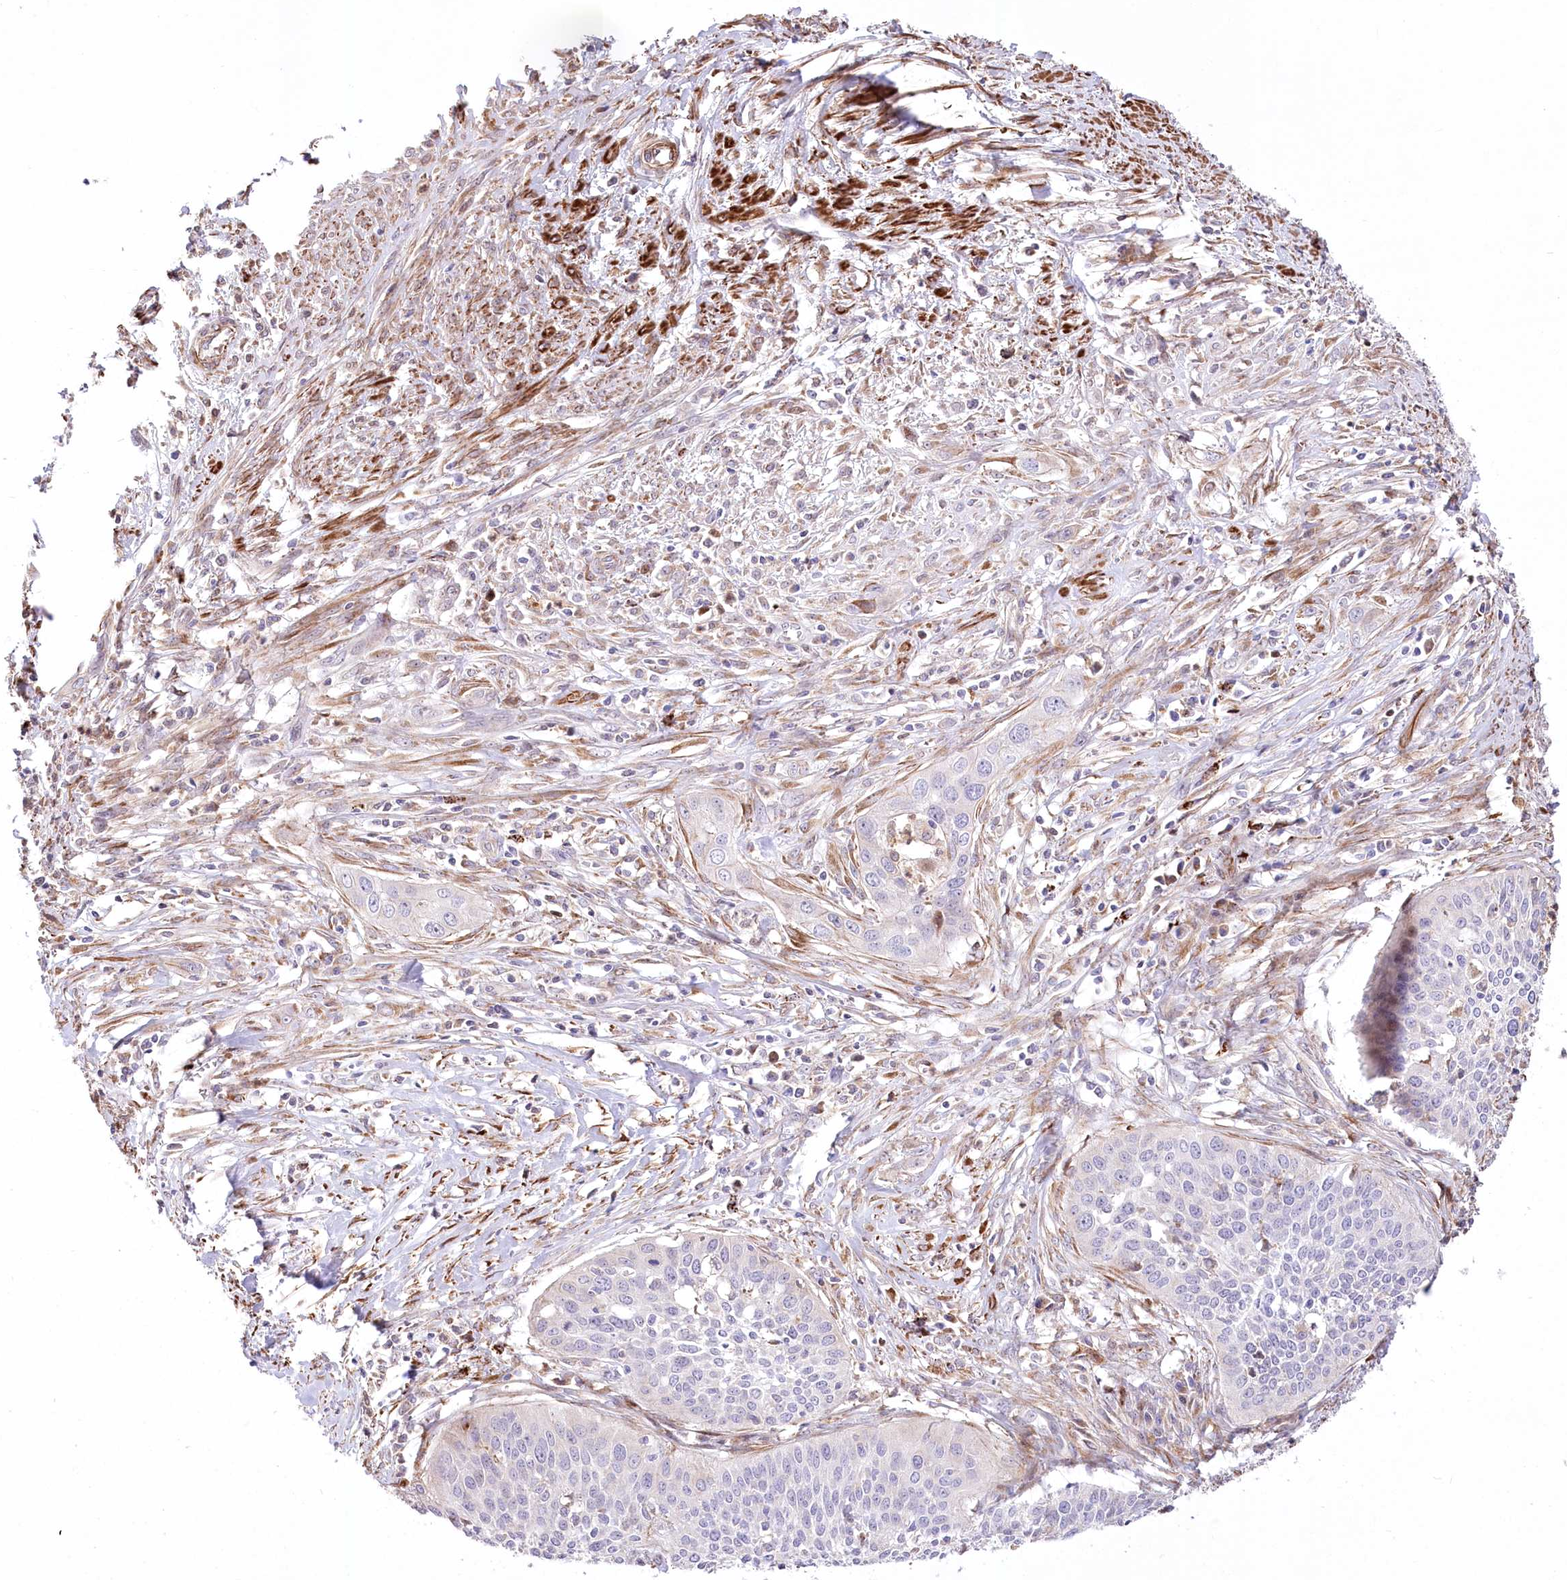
{"staining": {"intensity": "negative", "quantity": "none", "location": "none"}, "tissue": "cervical cancer", "cell_type": "Tumor cells", "image_type": "cancer", "snomed": [{"axis": "morphology", "description": "Squamous cell carcinoma, NOS"}, {"axis": "topography", "description": "Cervix"}], "caption": "Histopathology image shows no protein staining in tumor cells of cervical squamous cell carcinoma tissue.", "gene": "RNF24", "patient": {"sex": "female", "age": 34}}